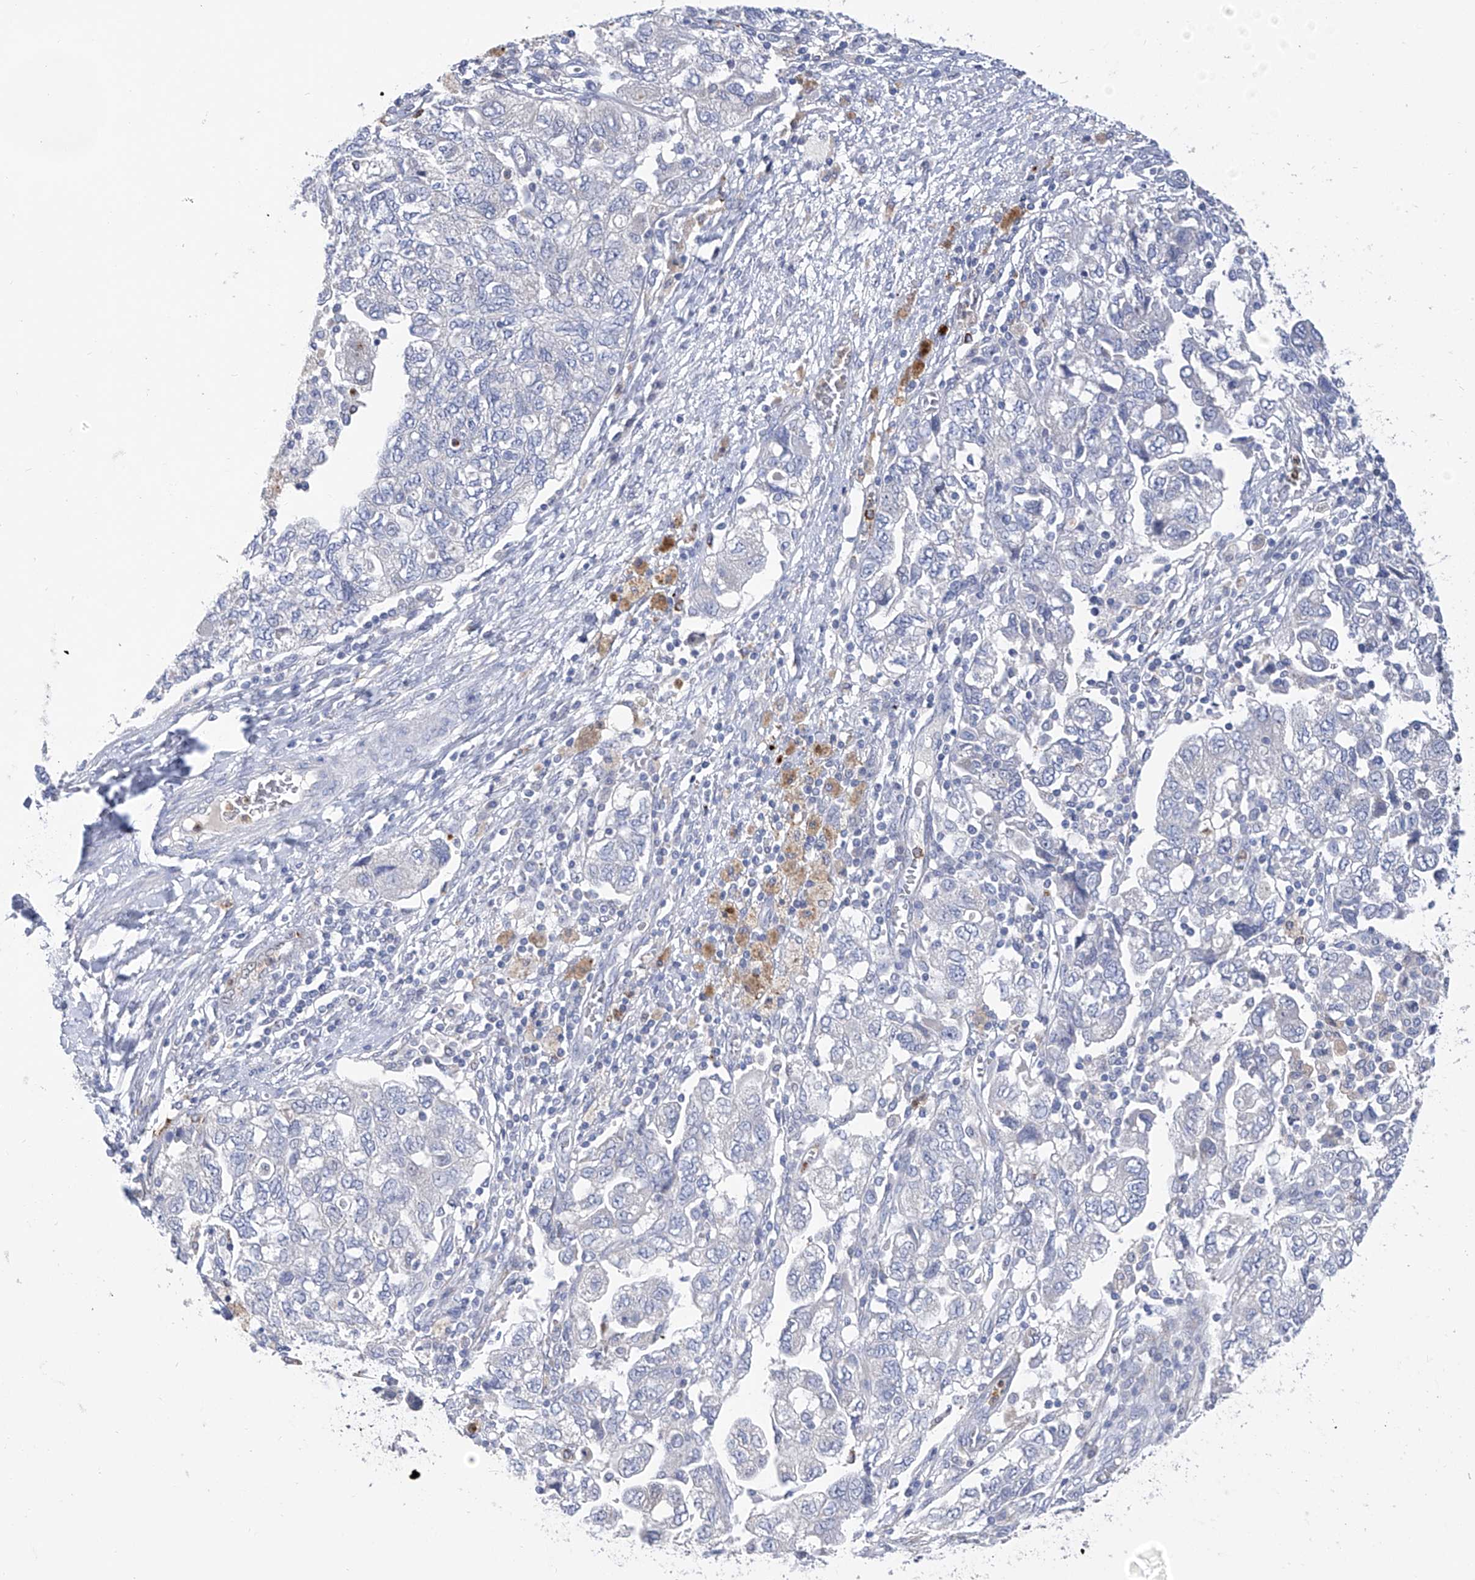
{"staining": {"intensity": "negative", "quantity": "none", "location": "none"}, "tissue": "ovarian cancer", "cell_type": "Tumor cells", "image_type": "cancer", "snomed": [{"axis": "morphology", "description": "Carcinoma, NOS"}, {"axis": "morphology", "description": "Cystadenocarcinoma, serous, NOS"}, {"axis": "topography", "description": "Ovary"}], "caption": "Tumor cells show no significant protein positivity in ovarian cancer.", "gene": "PHF20", "patient": {"sex": "female", "age": 69}}